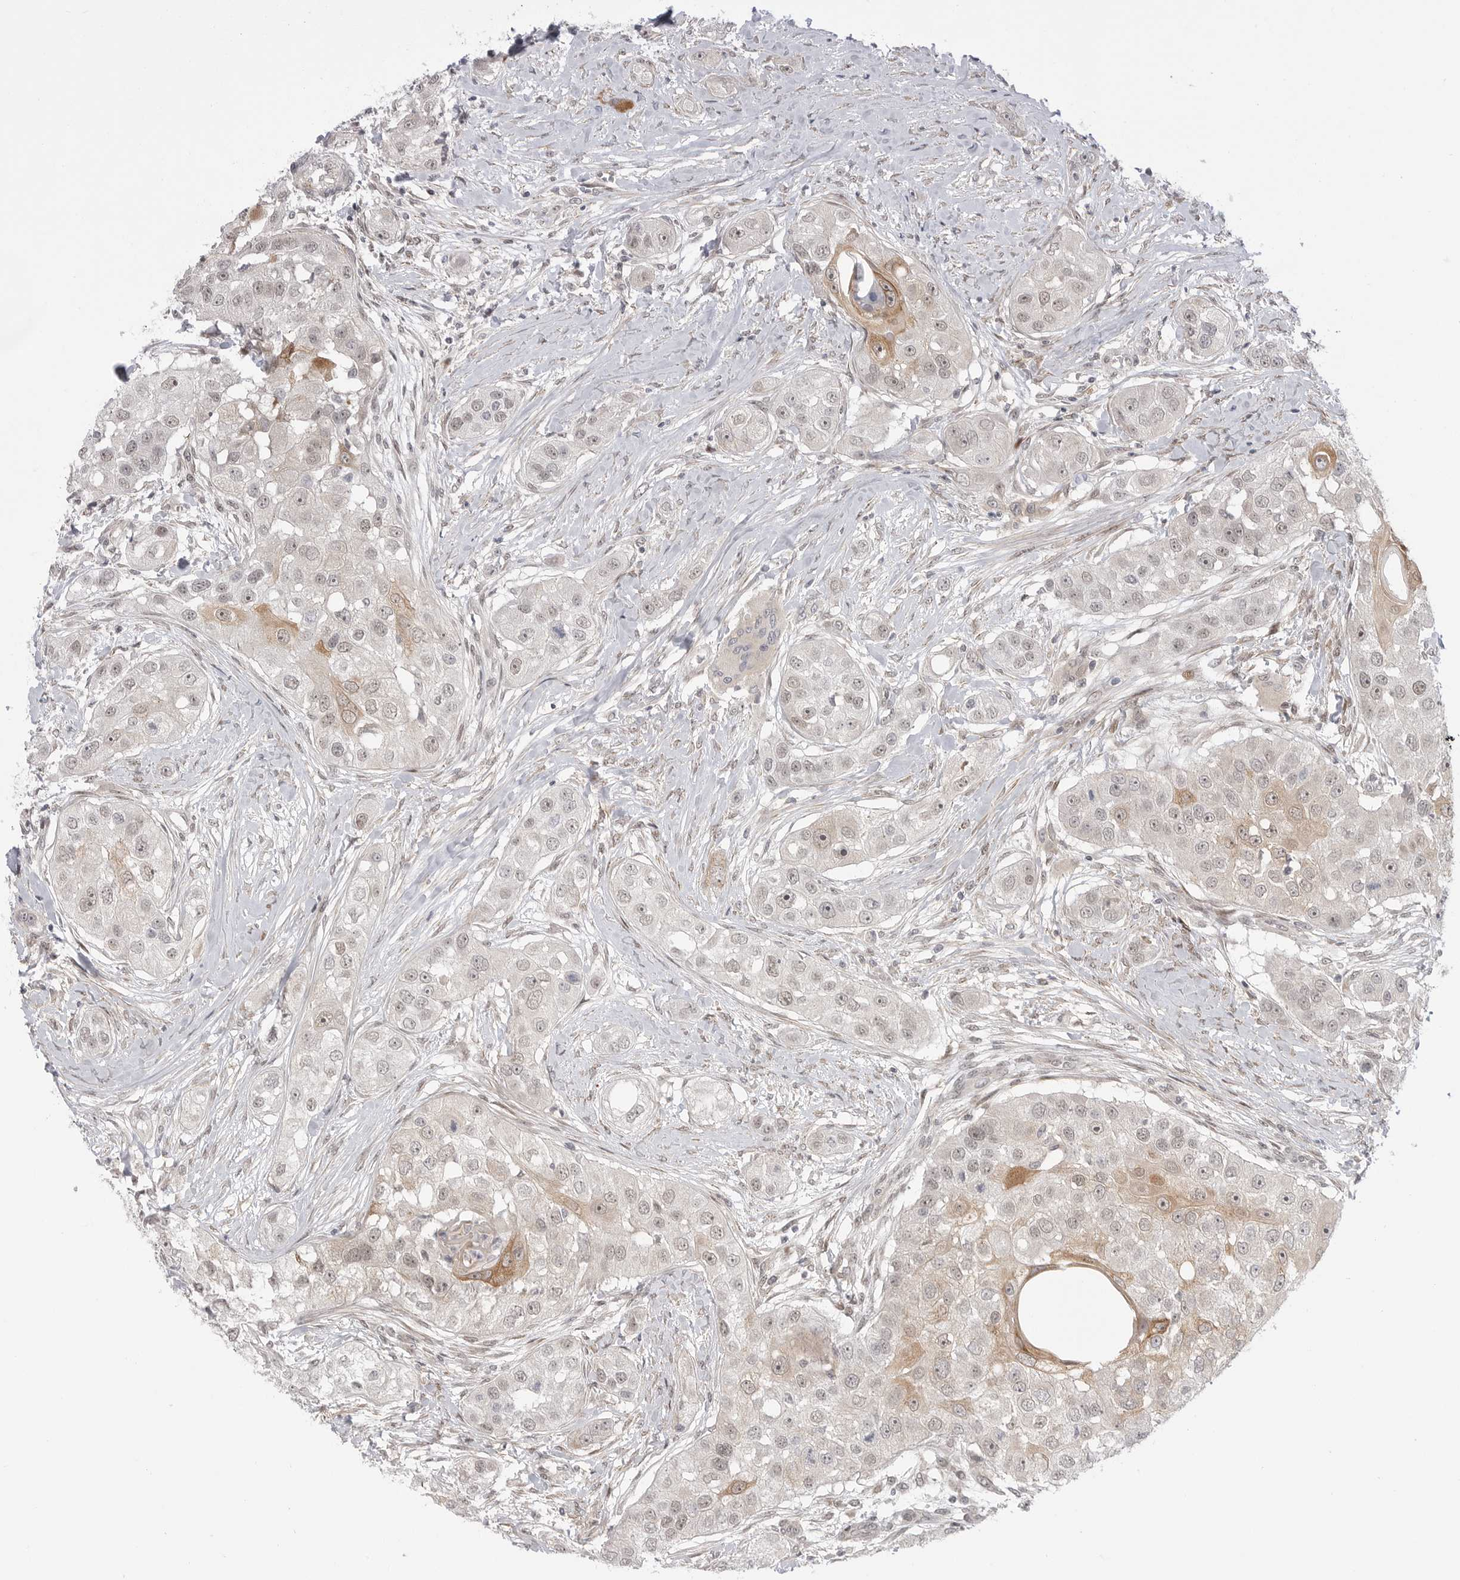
{"staining": {"intensity": "weak", "quantity": ">75%", "location": "cytoplasmic/membranous,nuclear"}, "tissue": "head and neck cancer", "cell_type": "Tumor cells", "image_type": "cancer", "snomed": [{"axis": "morphology", "description": "Normal tissue, NOS"}, {"axis": "morphology", "description": "Squamous cell carcinoma, NOS"}, {"axis": "topography", "description": "Skeletal muscle"}, {"axis": "topography", "description": "Head-Neck"}], "caption": "Brown immunohistochemical staining in head and neck cancer (squamous cell carcinoma) demonstrates weak cytoplasmic/membranous and nuclear expression in about >75% of tumor cells. The staining is performed using DAB brown chromogen to label protein expression. The nuclei are counter-stained blue using hematoxylin.", "gene": "GGT6", "patient": {"sex": "male", "age": 51}}